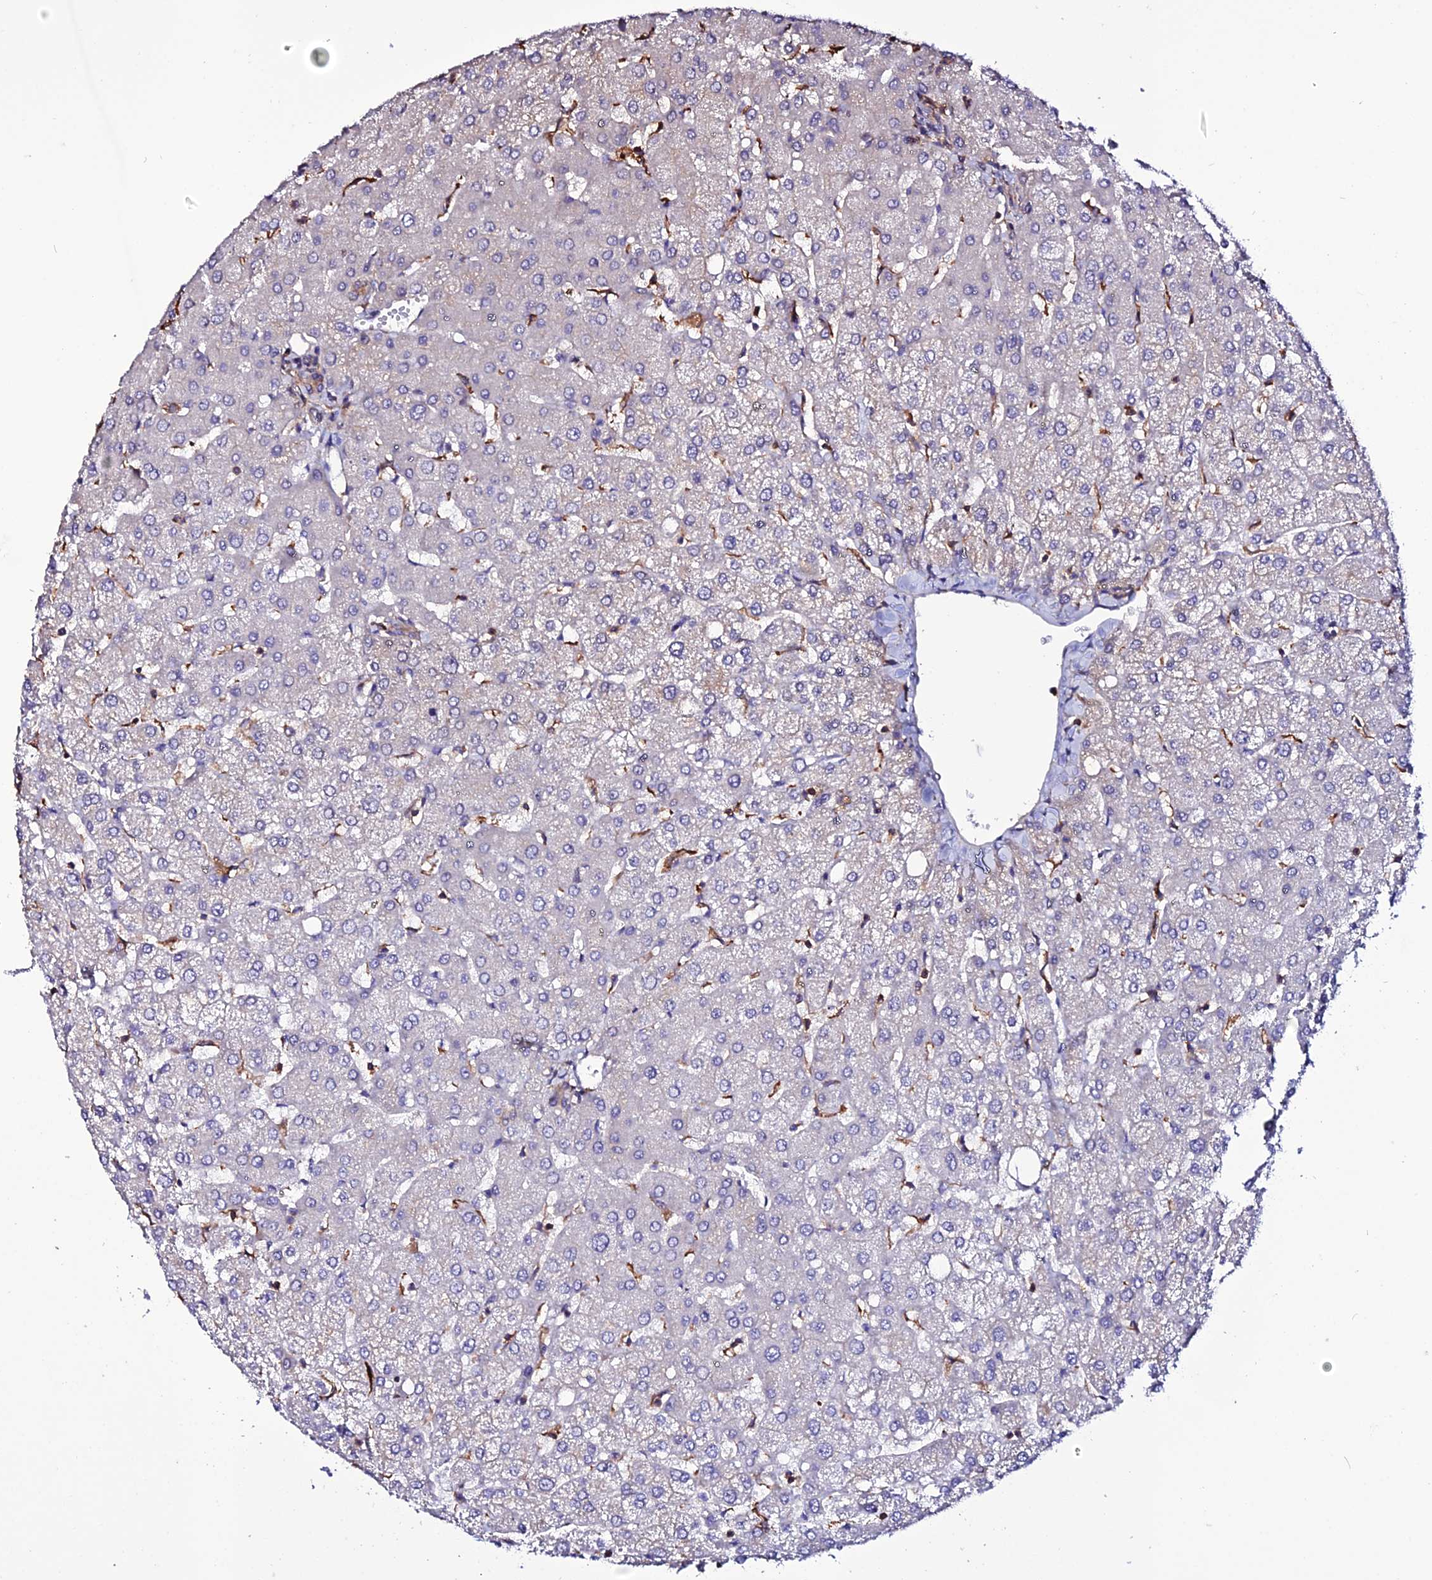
{"staining": {"intensity": "negative", "quantity": "none", "location": "none"}, "tissue": "liver", "cell_type": "Cholangiocytes", "image_type": "normal", "snomed": [{"axis": "morphology", "description": "Normal tissue, NOS"}, {"axis": "topography", "description": "Liver"}], "caption": "IHC histopathology image of normal liver: human liver stained with DAB (3,3'-diaminobenzidine) demonstrates no significant protein staining in cholangiocytes. The staining is performed using DAB brown chromogen with nuclei counter-stained in using hematoxylin.", "gene": "USP17L10", "patient": {"sex": "female", "age": 54}}